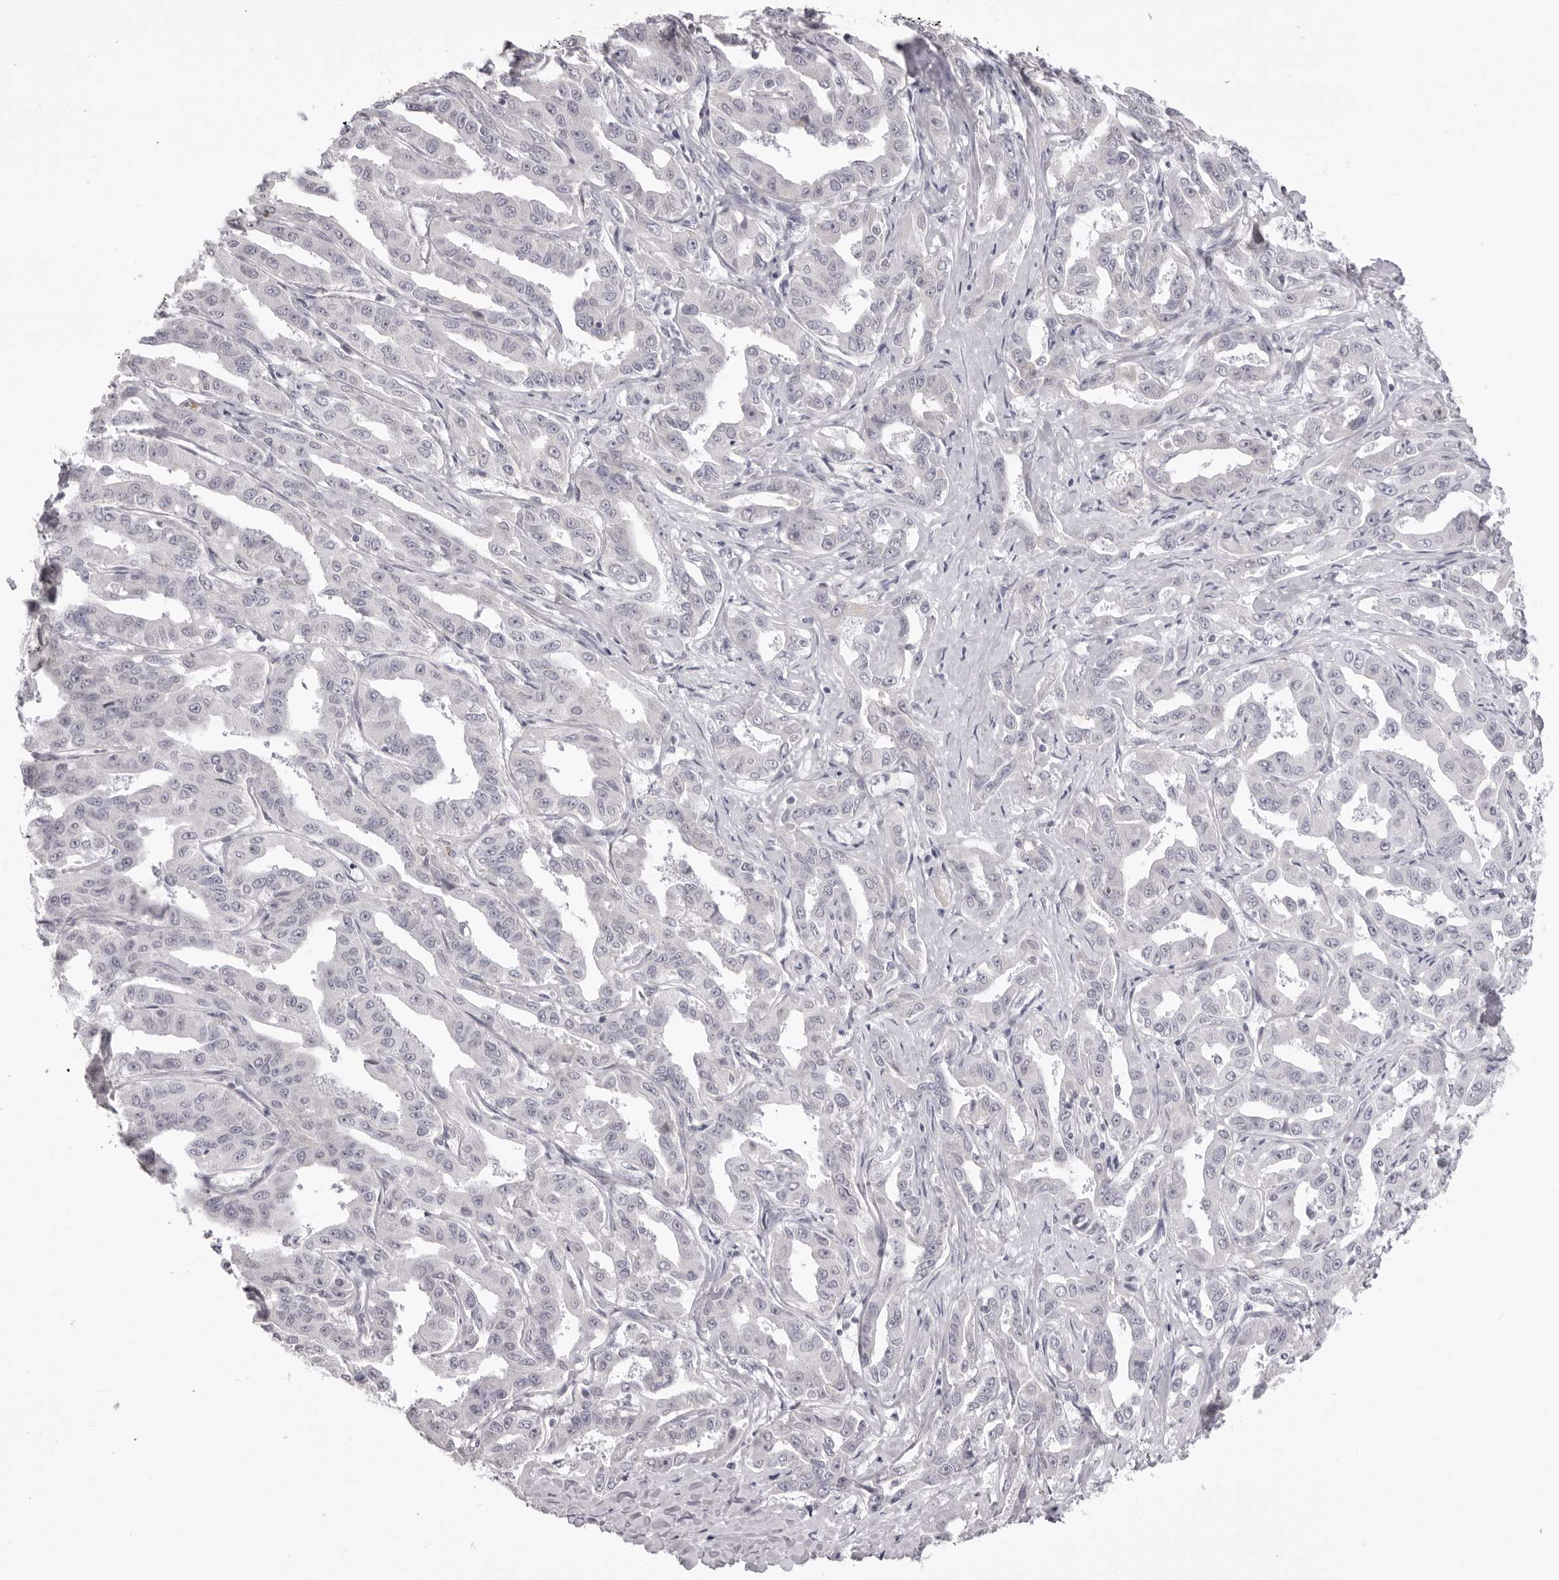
{"staining": {"intensity": "negative", "quantity": "none", "location": "none"}, "tissue": "liver cancer", "cell_type": "Tumor cells", "image_type": "cancer", "snomed": [{"axis": "morphology", "description": "Cholangiocarcinoma"}, {"axis": "topography", "description": "Liver"}], "caption": "The IHC image has no significant expression in tumor cells of cholangiocarcinoma (liver) tissue.", "gene": "SUGCT", "patient": {"sex": "male", "age": 59}}